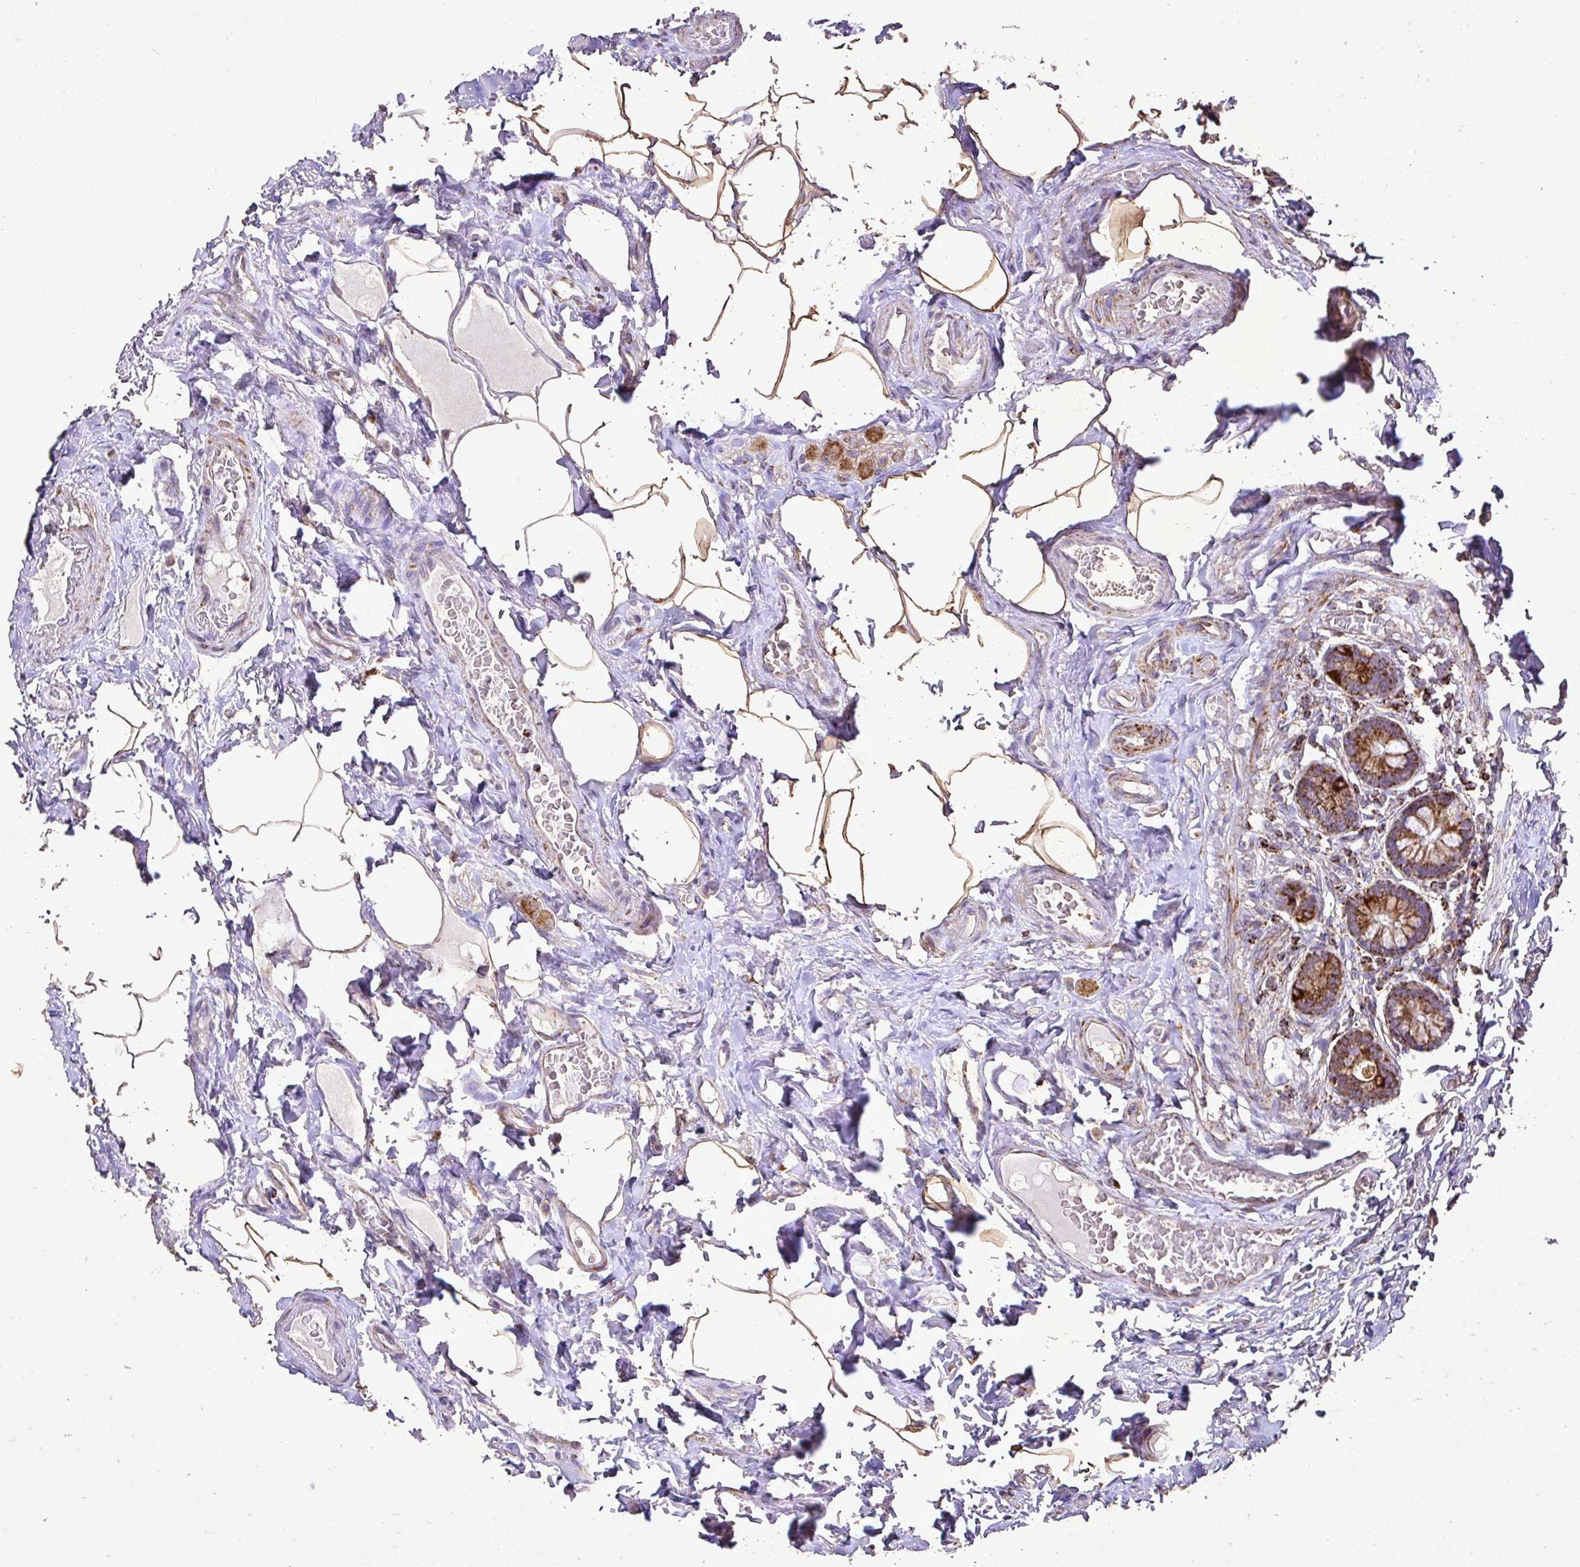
{"staining": {"intensity": "moderate", "quantity": ">75%", "location": "cytoplasmic/membranous"}, "tissue": "small intestine", "cell_type": "Glandular cells", "image_type": "normal", "snomed": [{"axis": "morphology", "description": "Normal tissue, NOS"}, {"axis": "topography", "description": "Small intestine"}], "caption": "DAB immunohistochemical staining of unremarkable small intestine shows moderate cytoplasmic/membranous protein positivity in about >75% of glandular cells.", "gene": "AGK", "patient": {"sex": "female", "age": 64}}